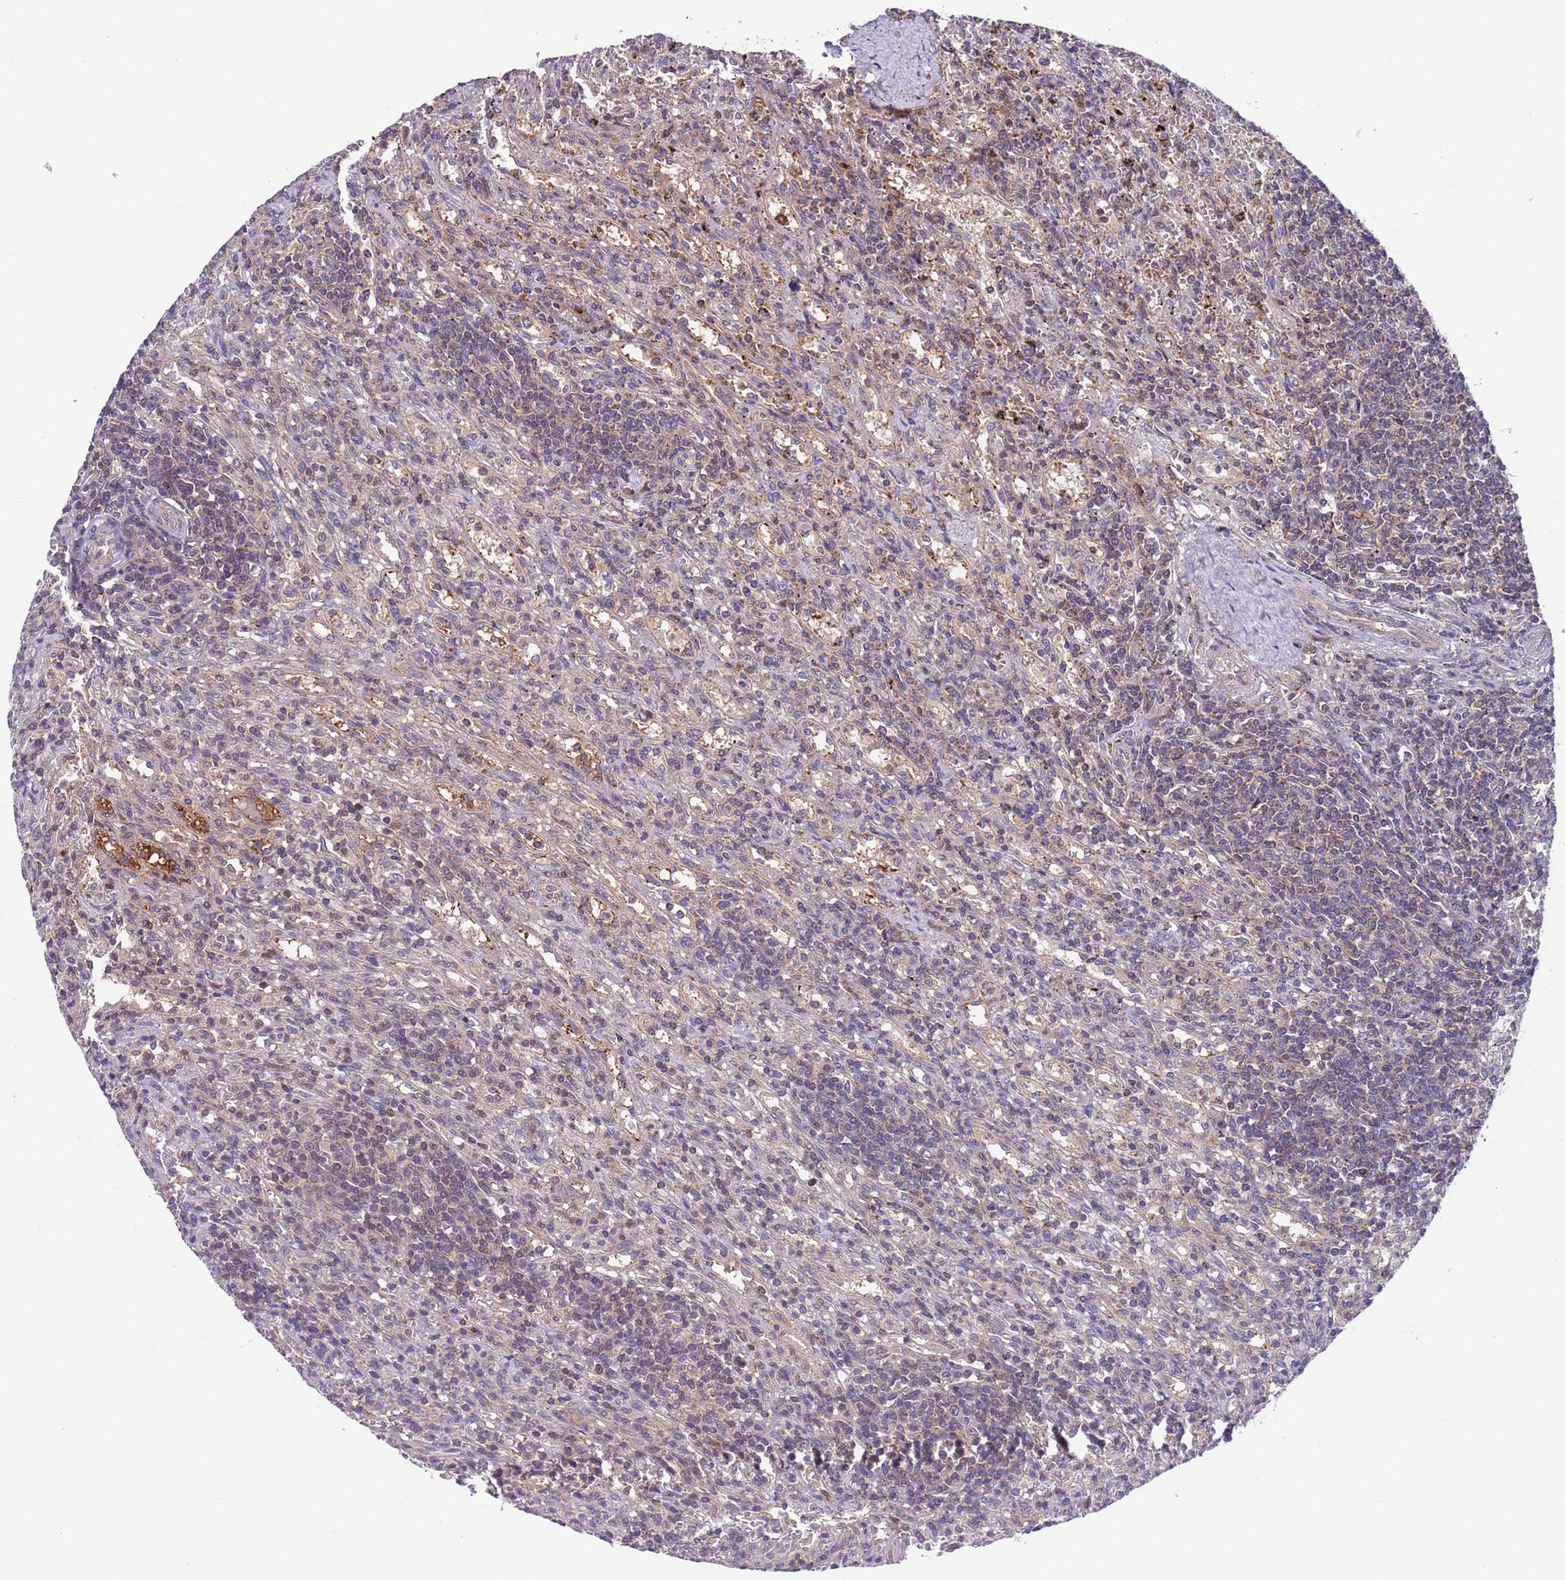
{"staining": {"intensity": "negative", "quantity": "none", "location": "none"}, "tissue": "lymphoma", "cell_type": "Tumor cells", "image_type": "cancer", "snomed": [{"axis": "morphology", "description": "Malignant lymphoma, non-Hodgkin's type, Low grade"}, {"axis": "topography", "description": "Spleen"}], "caption": "Photomicrograph shows no protein positivity in tumor cells of lymphoma tissue.", "gene": "PARP16", "patient": {"sex": "male", "age": 76}}